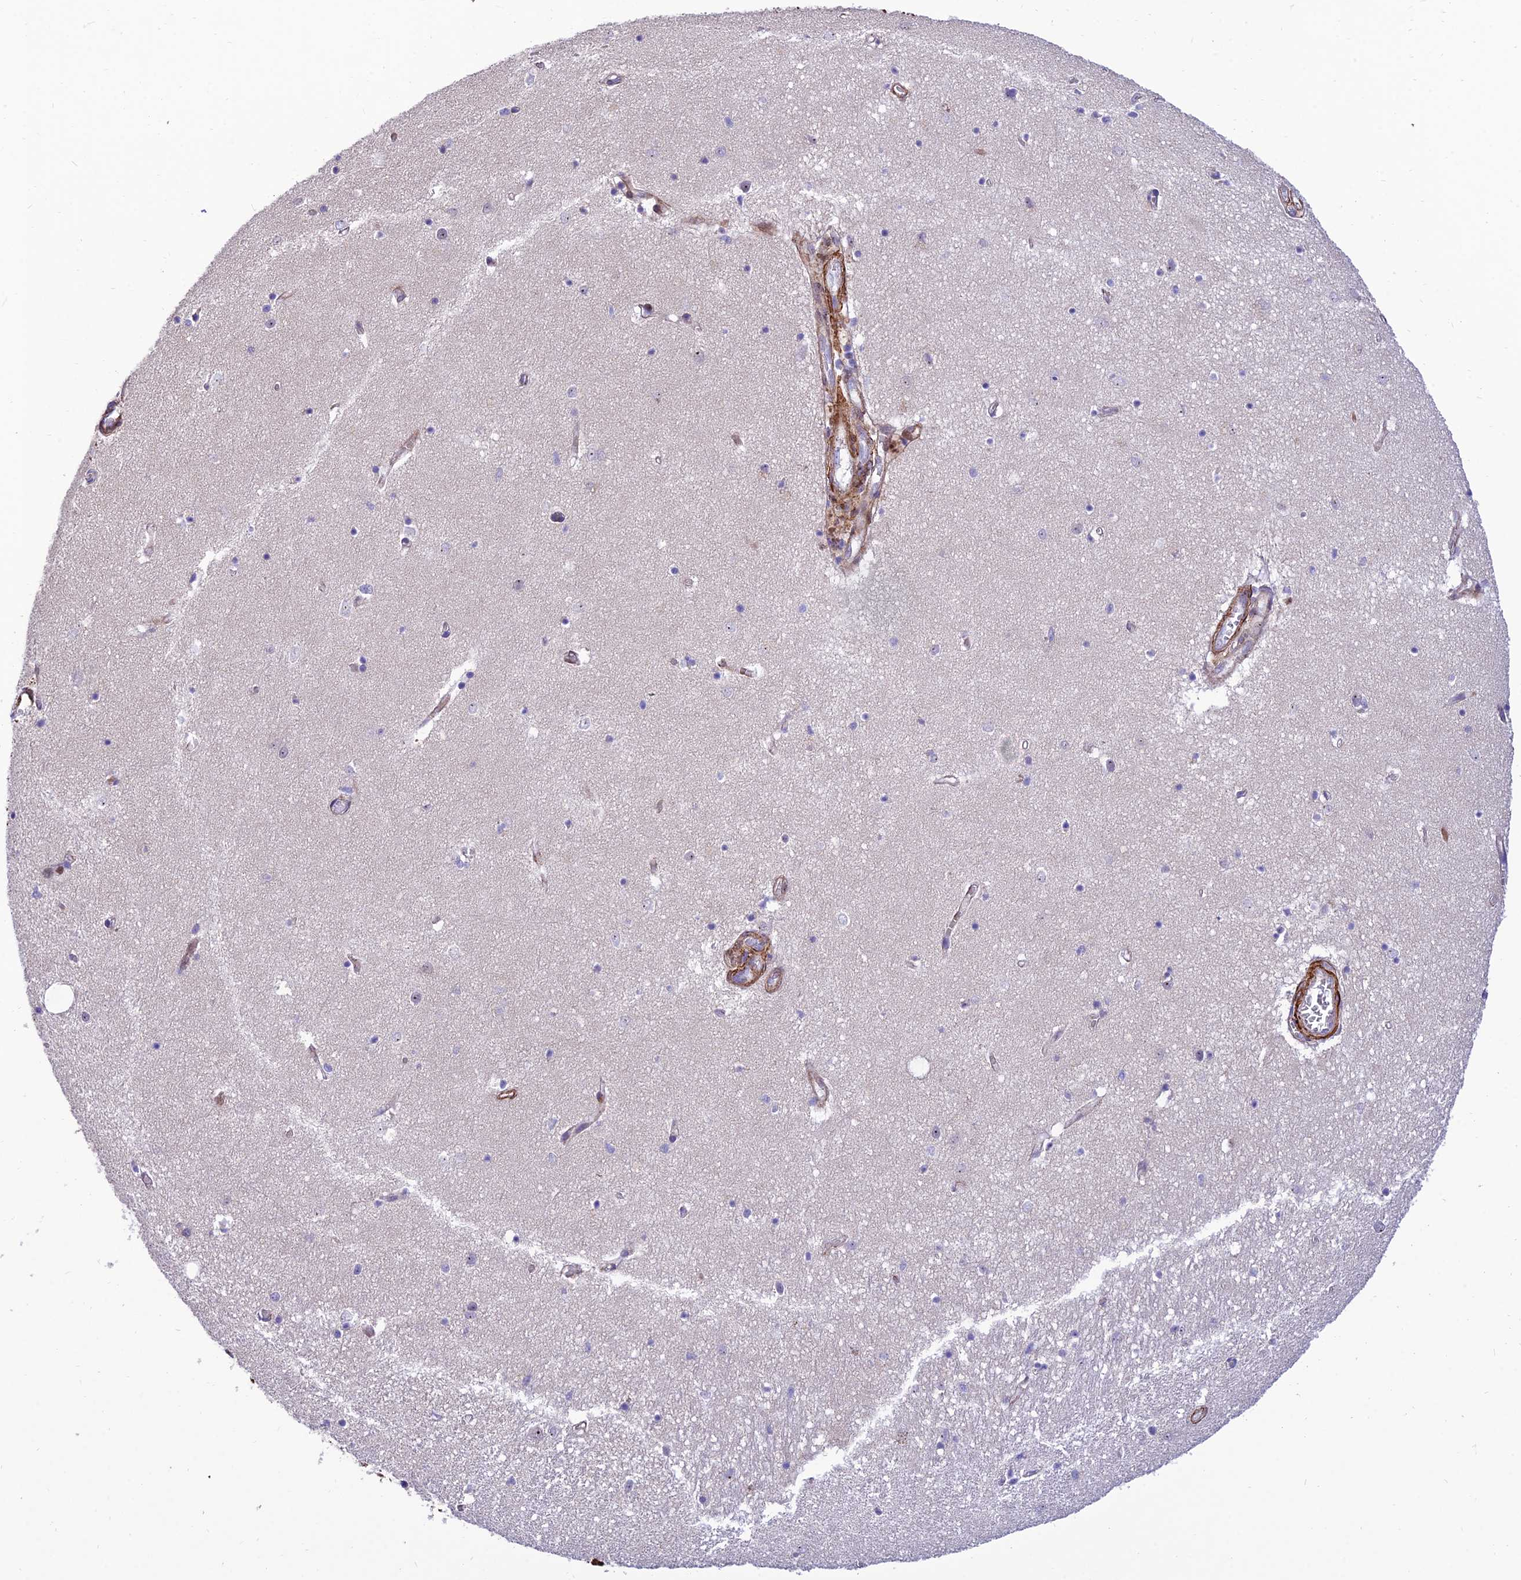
{"staining": {"intensity": "negative", "quantity": "none", "location": "none"}, "tissue": "hippocampus", "cell_type": "Glial cells", "image_type": "normal", "snomed": [{"axis": "morphology", "description": "Normal tissue, NOS"}, {"axis": "topography", "description": "Hippocampus"}], "caption": "The histopathology image displays no staining of glial cells in normal hippocampus. Nuclei are stained in blue.", "gene": "KBTBD7", "patient": {"sex": "female", "age": 64}}